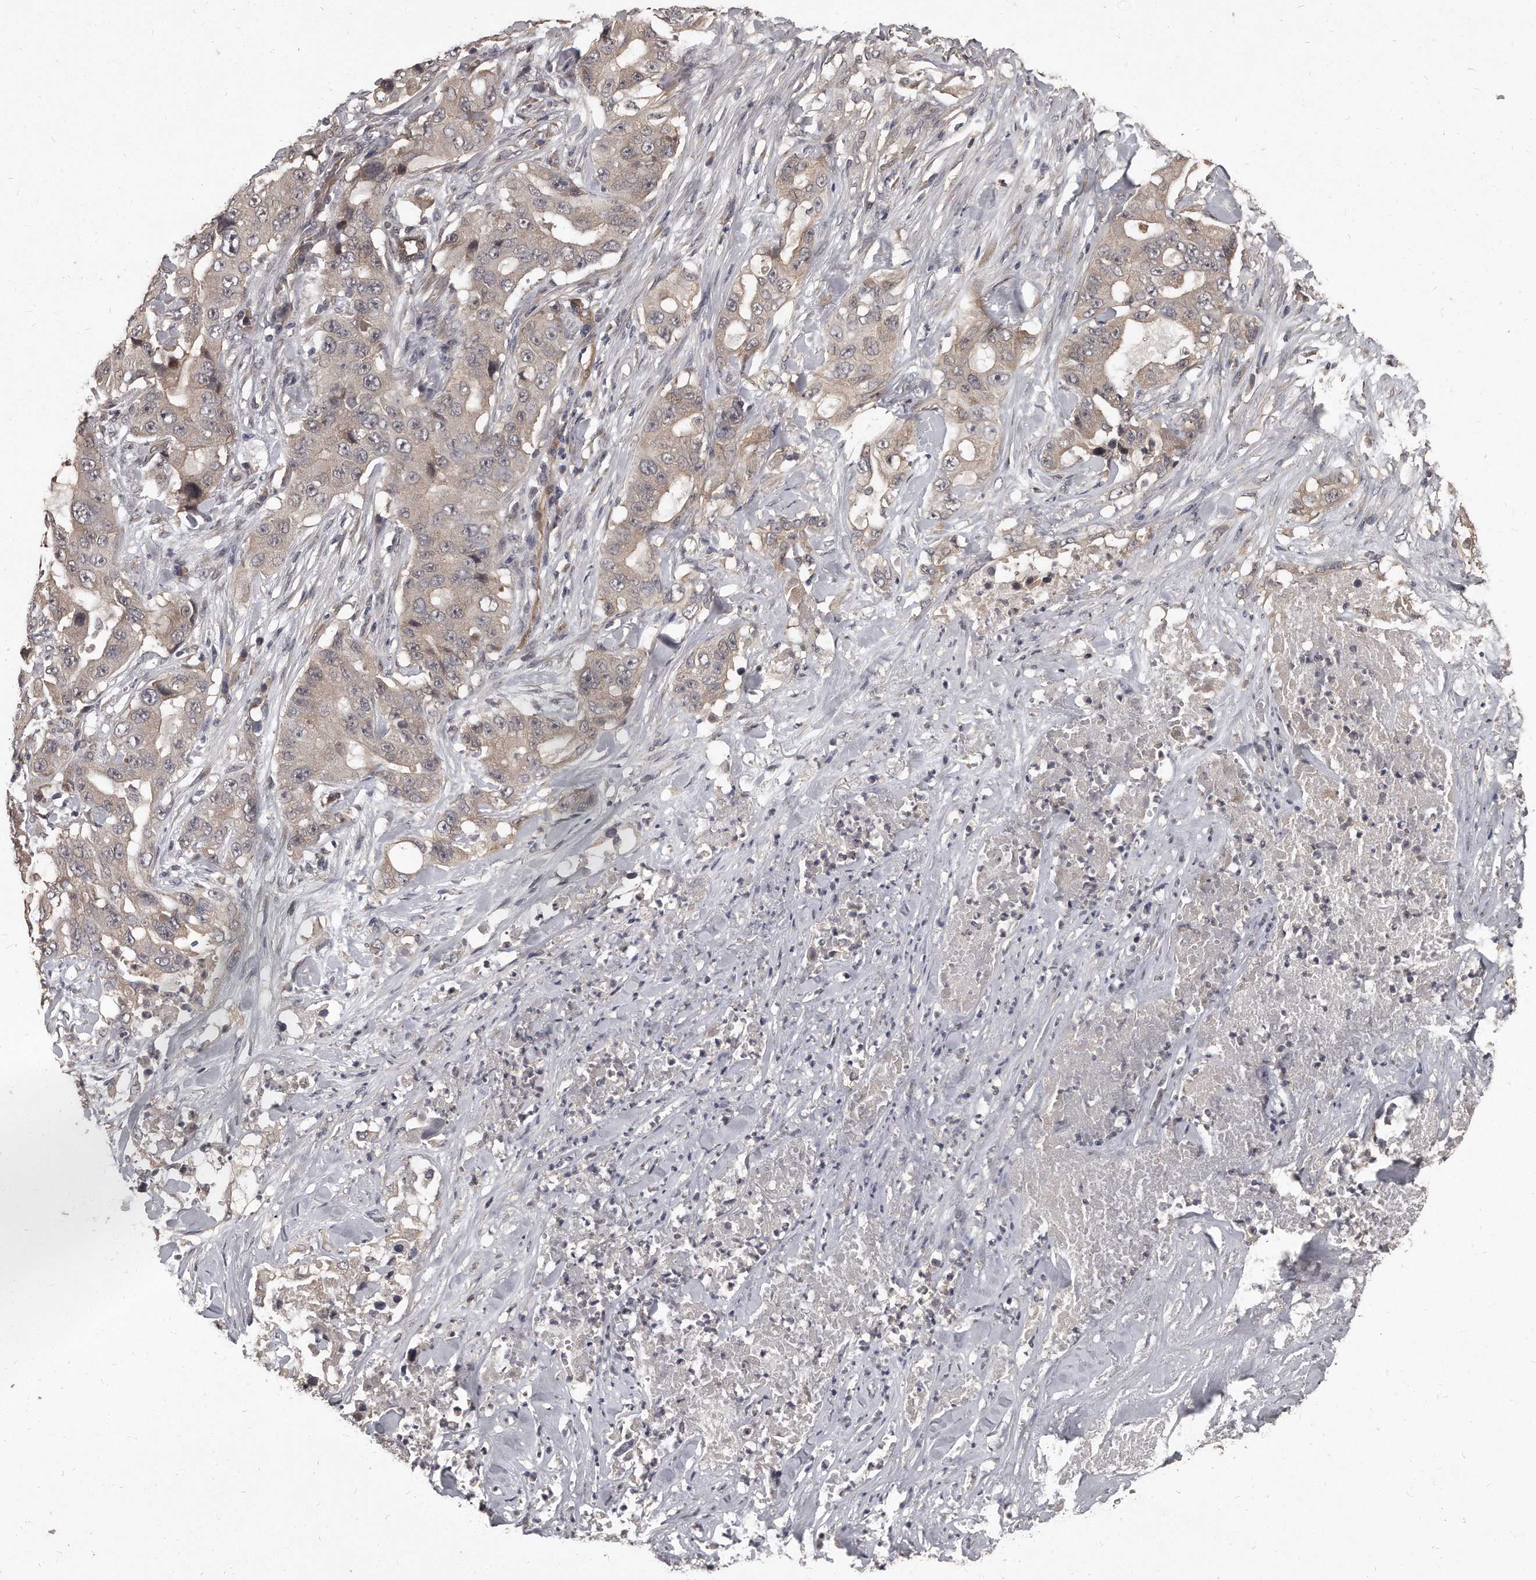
{"staining": {"intensity": "weak", "quantity": "<25%", "location": "cytoplasmic/membranous"}, "tissue": "lung cancer", "cell_type": "Tumor cells", "image_type": "cancer", "snomed": [{"axis": "morphology", "description": "Adenocarcinoma, NOS"}, {"axis": "topography", "description": "Lung"}], "caption": "Immunohistochemistry photomicrograph of human lung adenocarcinoma stained for a protein (brown), which reveals no expression in tumor cells.", "gene": "GRB10", "patient": {"sex": "female", "age": 51}}